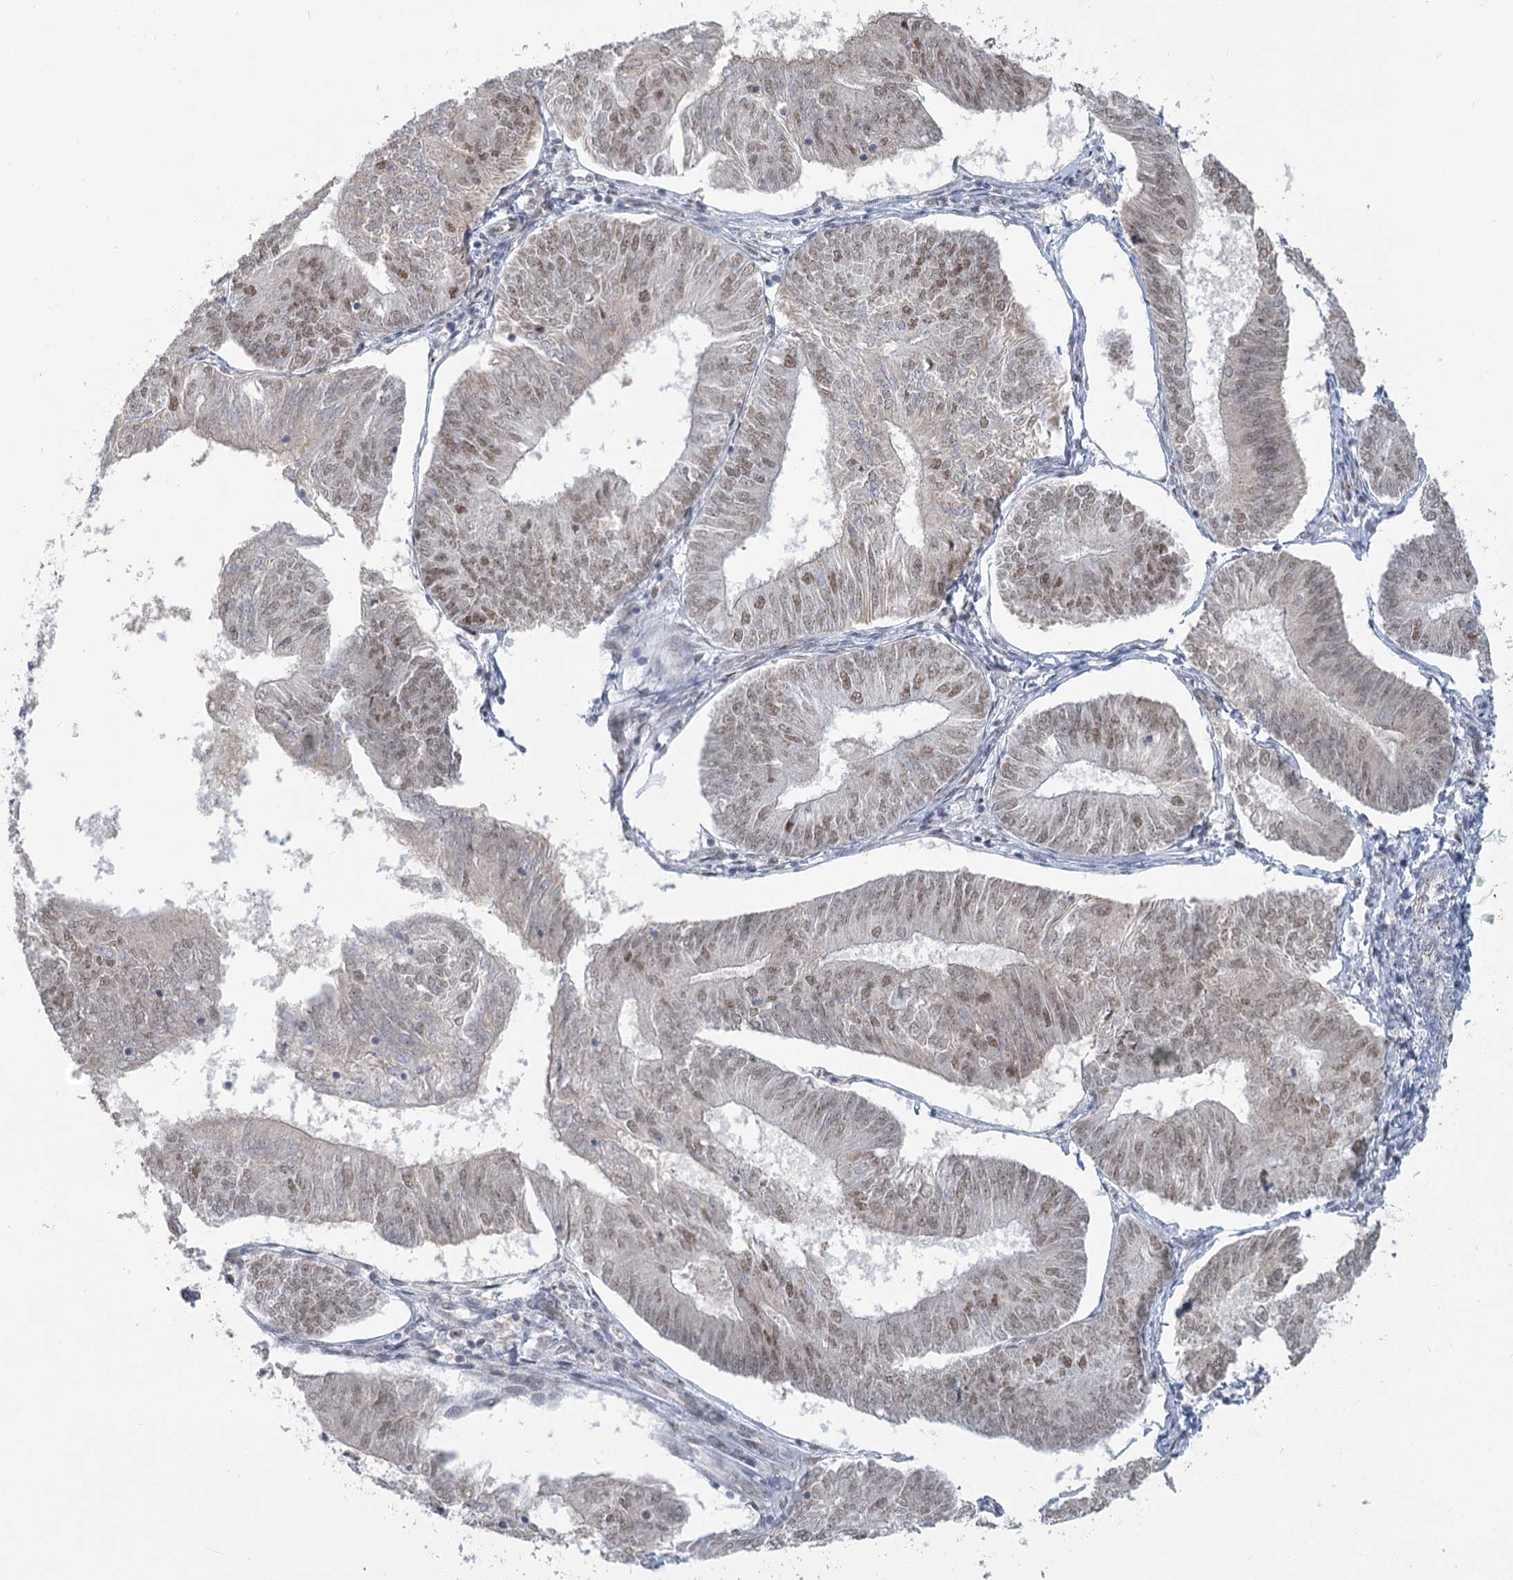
{"staining": {"intensity": "weak", "quantity": "25%-75%", "location": "nuclear"}, "tissue": "endometrial cancer", "cell_type": "Tumor cells", "image_type": "cancer", "snomed": [{"axis": "morphology", "description": "Adenocarcinoma, NOS"}, {"axis": "topography", "description": "Endometrium"}], "caption": "Adenocarcinoma (endometrial) stained with DAB immunohistochemistry shows low levels of weak nuclear staining in approximately 25%-75% of tumor cells.", "gene": "MTG1", "patient": {"sex": "female", "age": 58}}